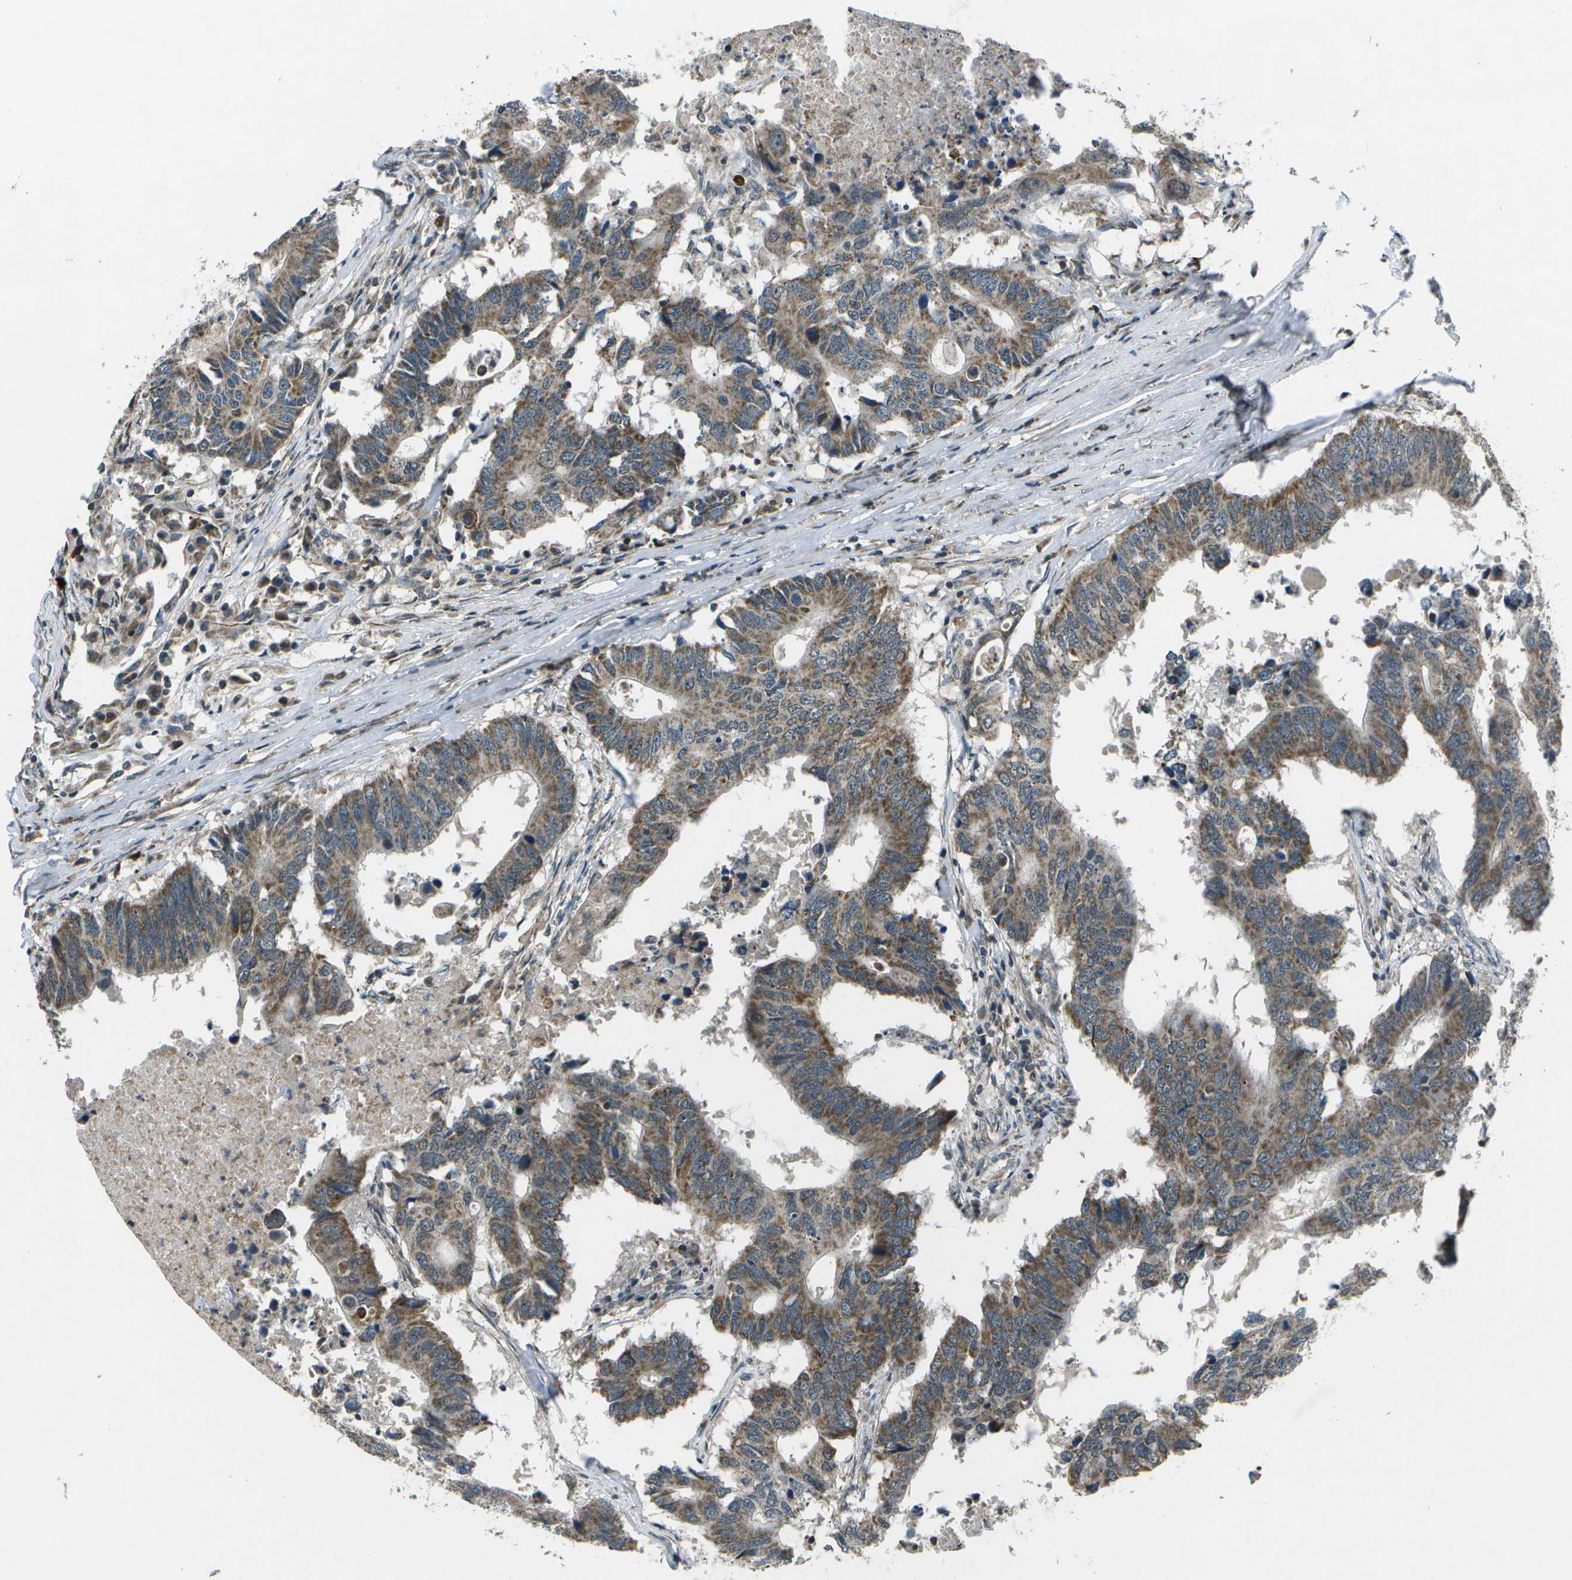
{"staining": {"intensity": "moderate", "quantity": ">75%", "location": "cytoplasmic/membranous"}, "tissue": "colorectal cancer", "cell_type": "Tumor cells", "image_type": "cancer", "snomed": [{"axis": "morphology", "description": "Adenocarcinoma, NOS"}, {"axis": "topography", "description": "Colon"}], "caption": "Human colorectal adenocarcinoma stained with a protein marker reveals moderate staining in tumor cells.", "gene": "EIF2AK1", "patient": {"sex": "male", "age": 71}}